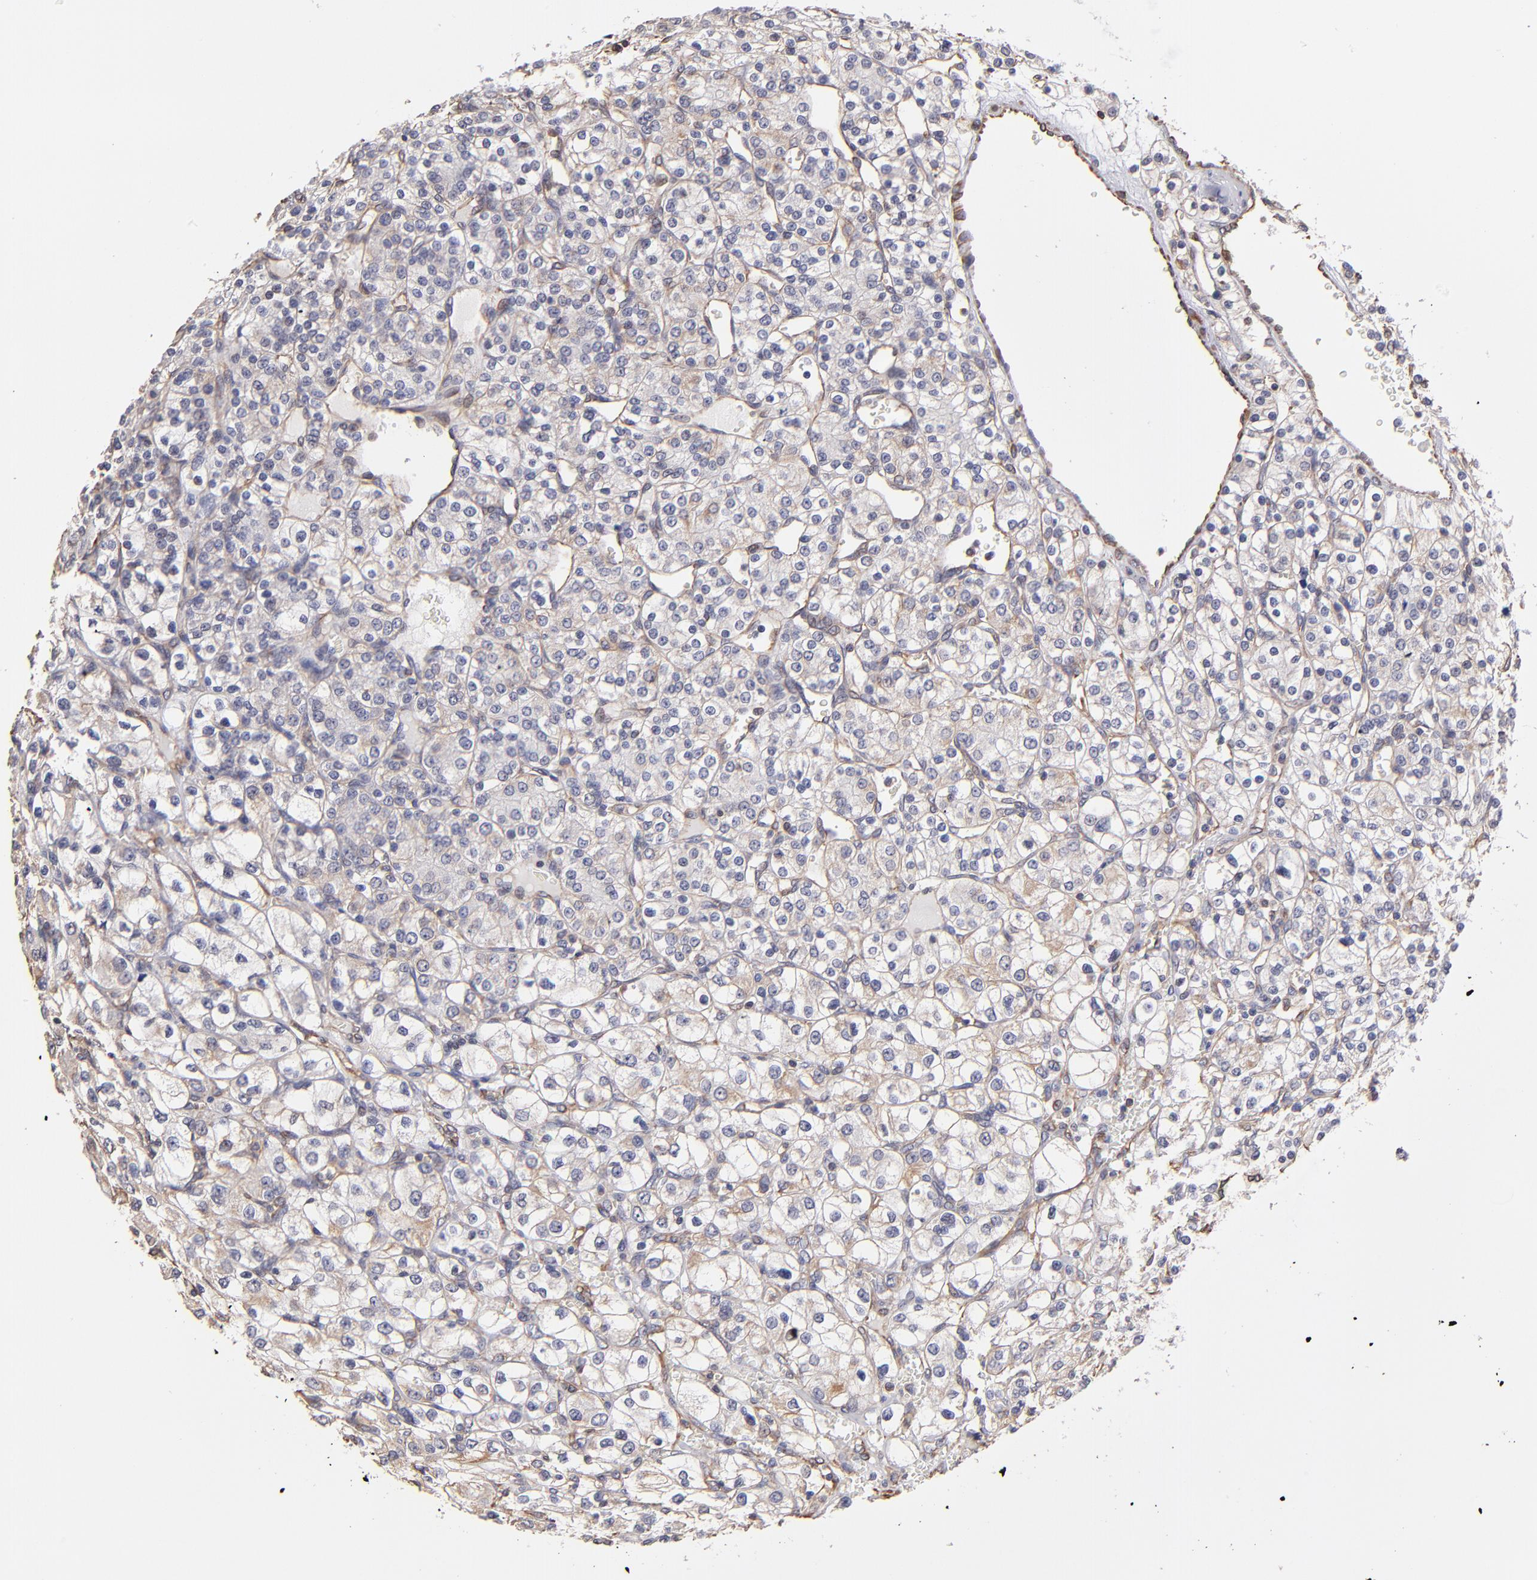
{"staining": {"intensity": "negative", "quantity": "none", "location": "none"}, "tissue": "renal cancer", "cell_type": "Tumor cells", "image_type": "cancer", "snomed": [{"axis": "morphology", "description": "Adenocarcinoma, NOS"}, {"axis": "topography", "description": "Kidney"}], "caption": "Human adenocarcinoma (renal) stained for a protein using IHC demonstrates no expression in tumor cells.", "gene": "ABCC1", "patient": {"sex": "female", "age": 62}}